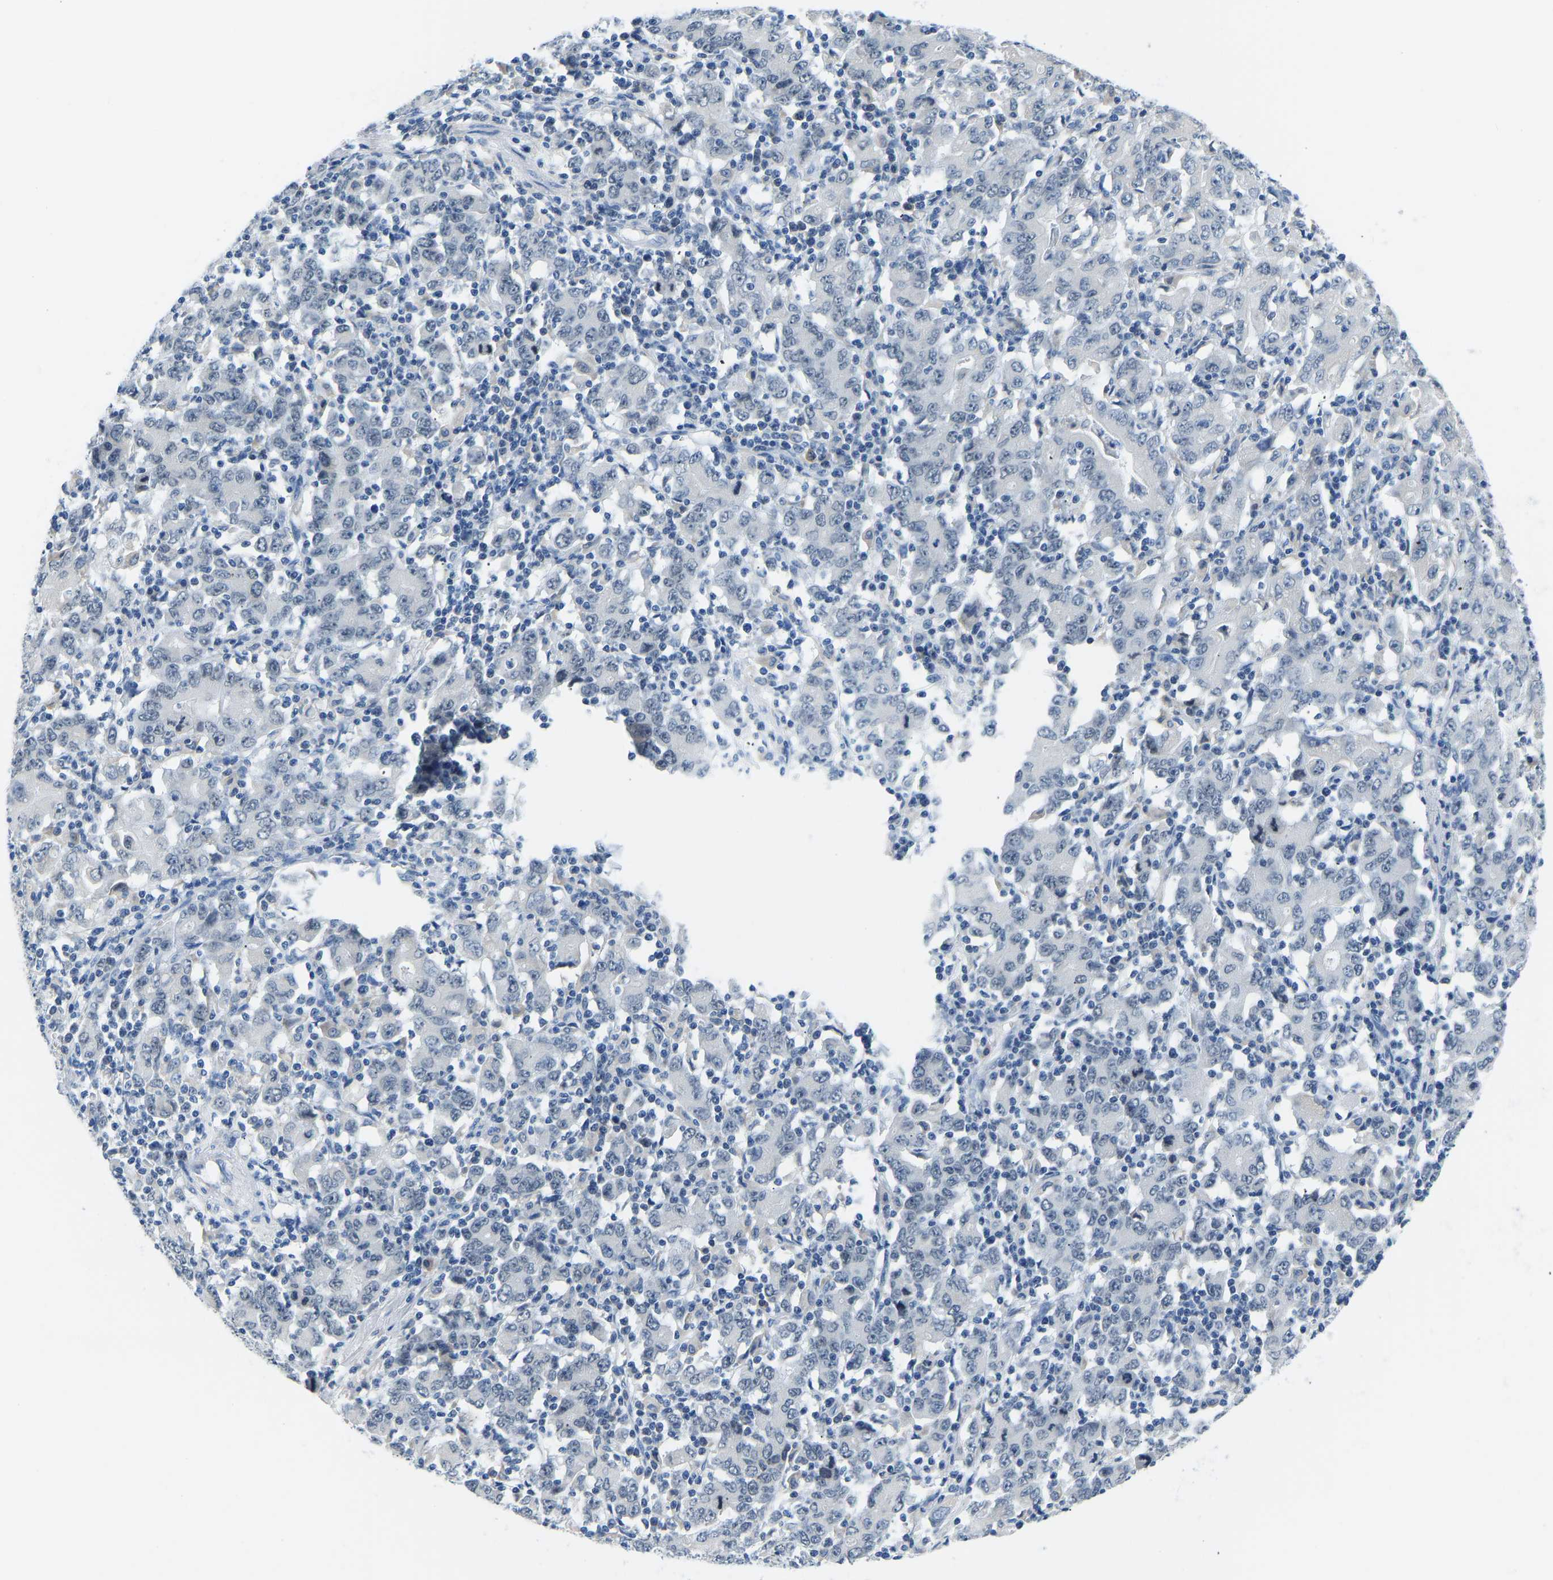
{"staining": {"intensity": "negative", "quantity": "none", "location": "none"}, "tissue": "stomach cancer", "cell_type": "Tumor cells", "image_type": "cancer", "snomed": [{"axis": "morphology", "description": "Adenocarcinoma, NOS"}, {"axis": "topography", "description": "Stomach, upper"}], "caption": "Histopathology image shows no protein expression in tumor cells of stomach cancer (adenocarcinoma) tissue. (DAB (3,3'-diaminobenzidine) IHC, high magnification).", "gene": "VRK1", "patient": {"sex": "male", "age": 69}}